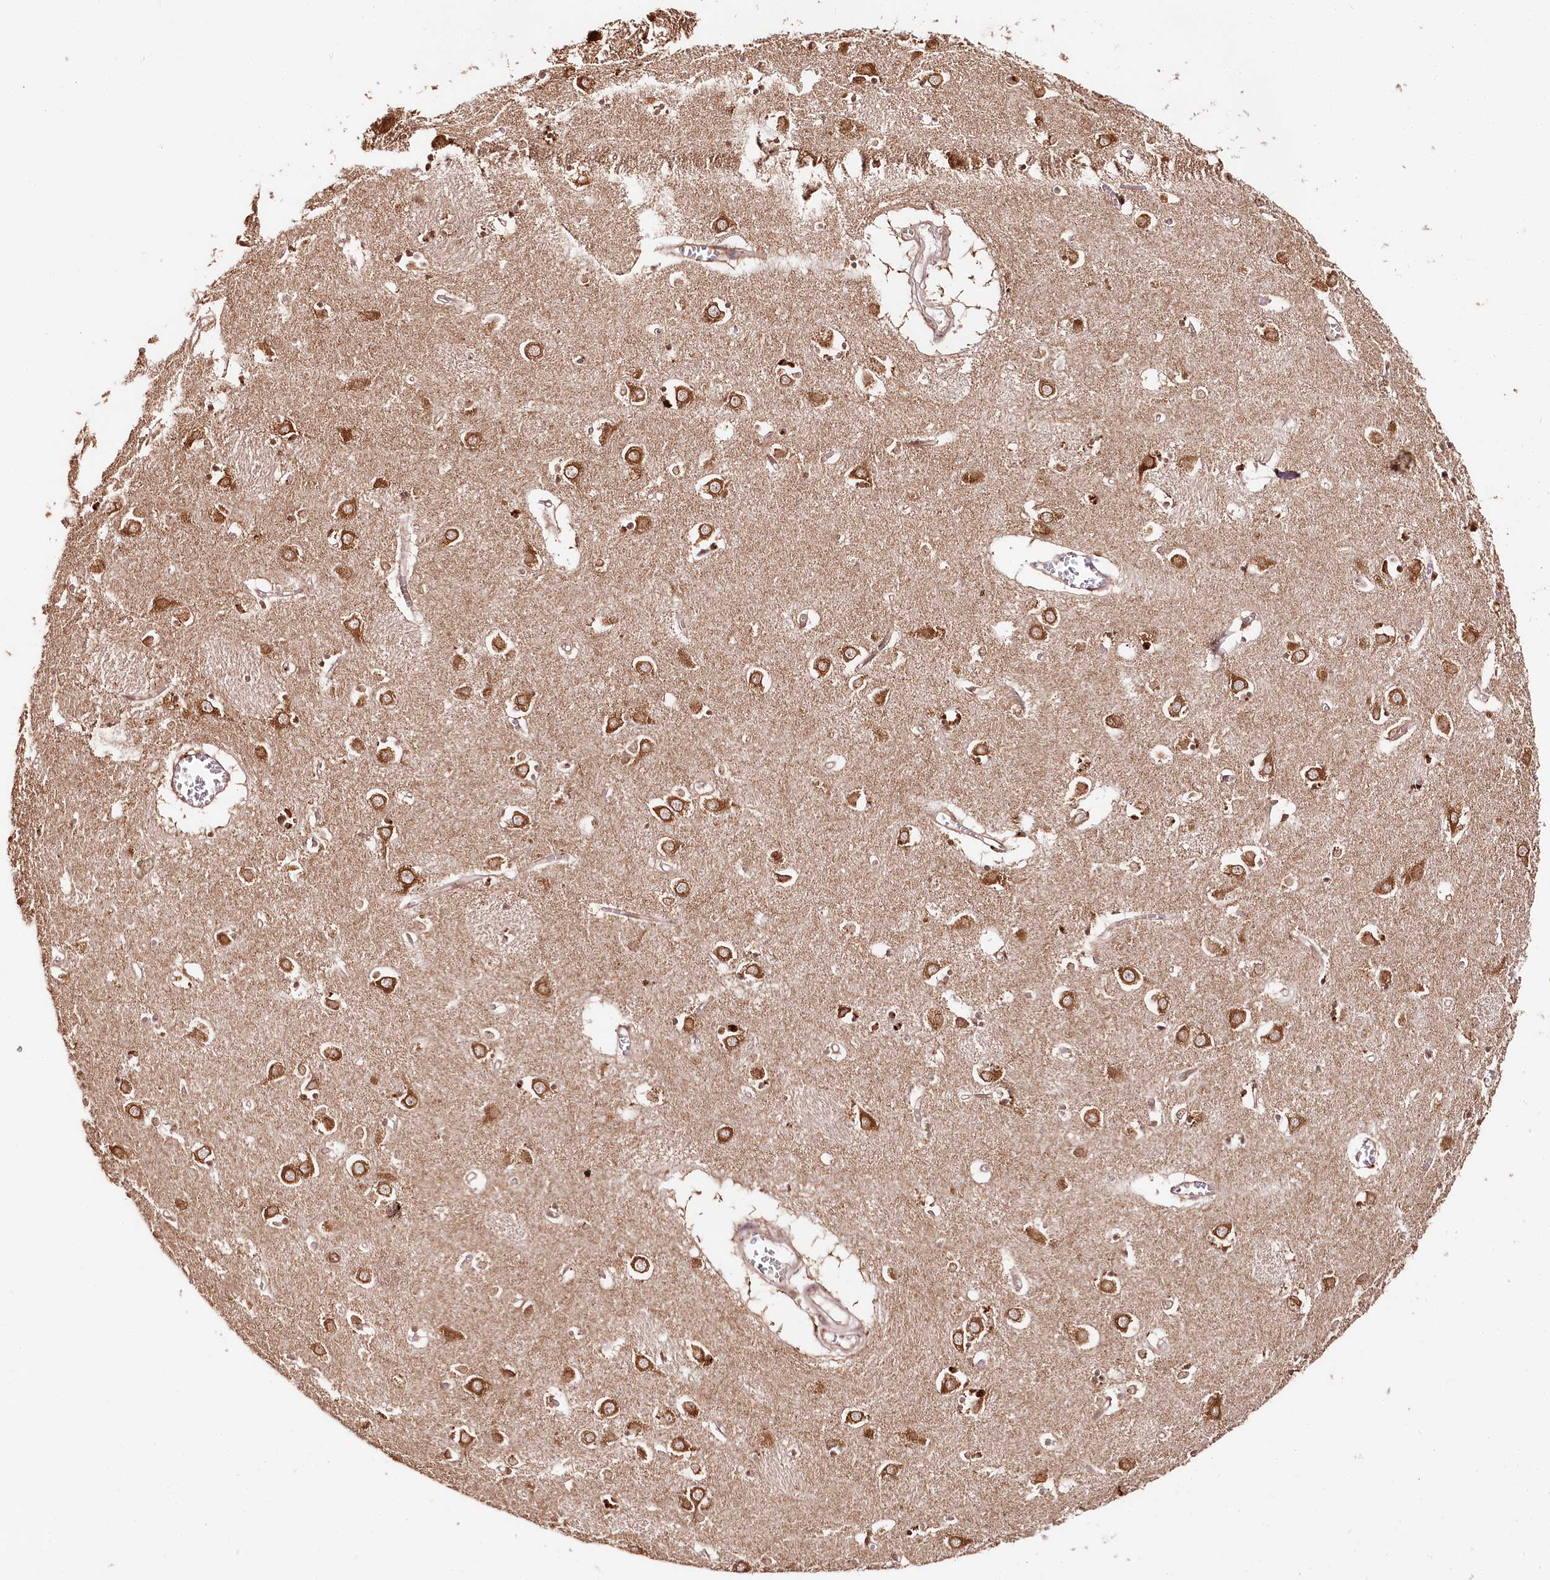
{"staining": {"intensity": "moderate", "quantity": ">75%", "location": "cytoplasmic/membranous,nuclear"}, "tissue": "caudate", "cell_type": "Glial cells", "image_type": "normal", "snomed": [{"axis": "morphology", "description": "Normal tissue, NOS"}, {"axis": "topography", "description": "Lateral ventricle wall"}], "caption": "Protein expression analysis of benign caudate reveals moderate cytoplasmic/membranous,nuclear staining in about >75% of glial cells. Immunohistochemistry stains the protein in brown and the nuclei are stained blue.", "gene": "CNPY2", "patient": {"sex": "male", "age": 70}}